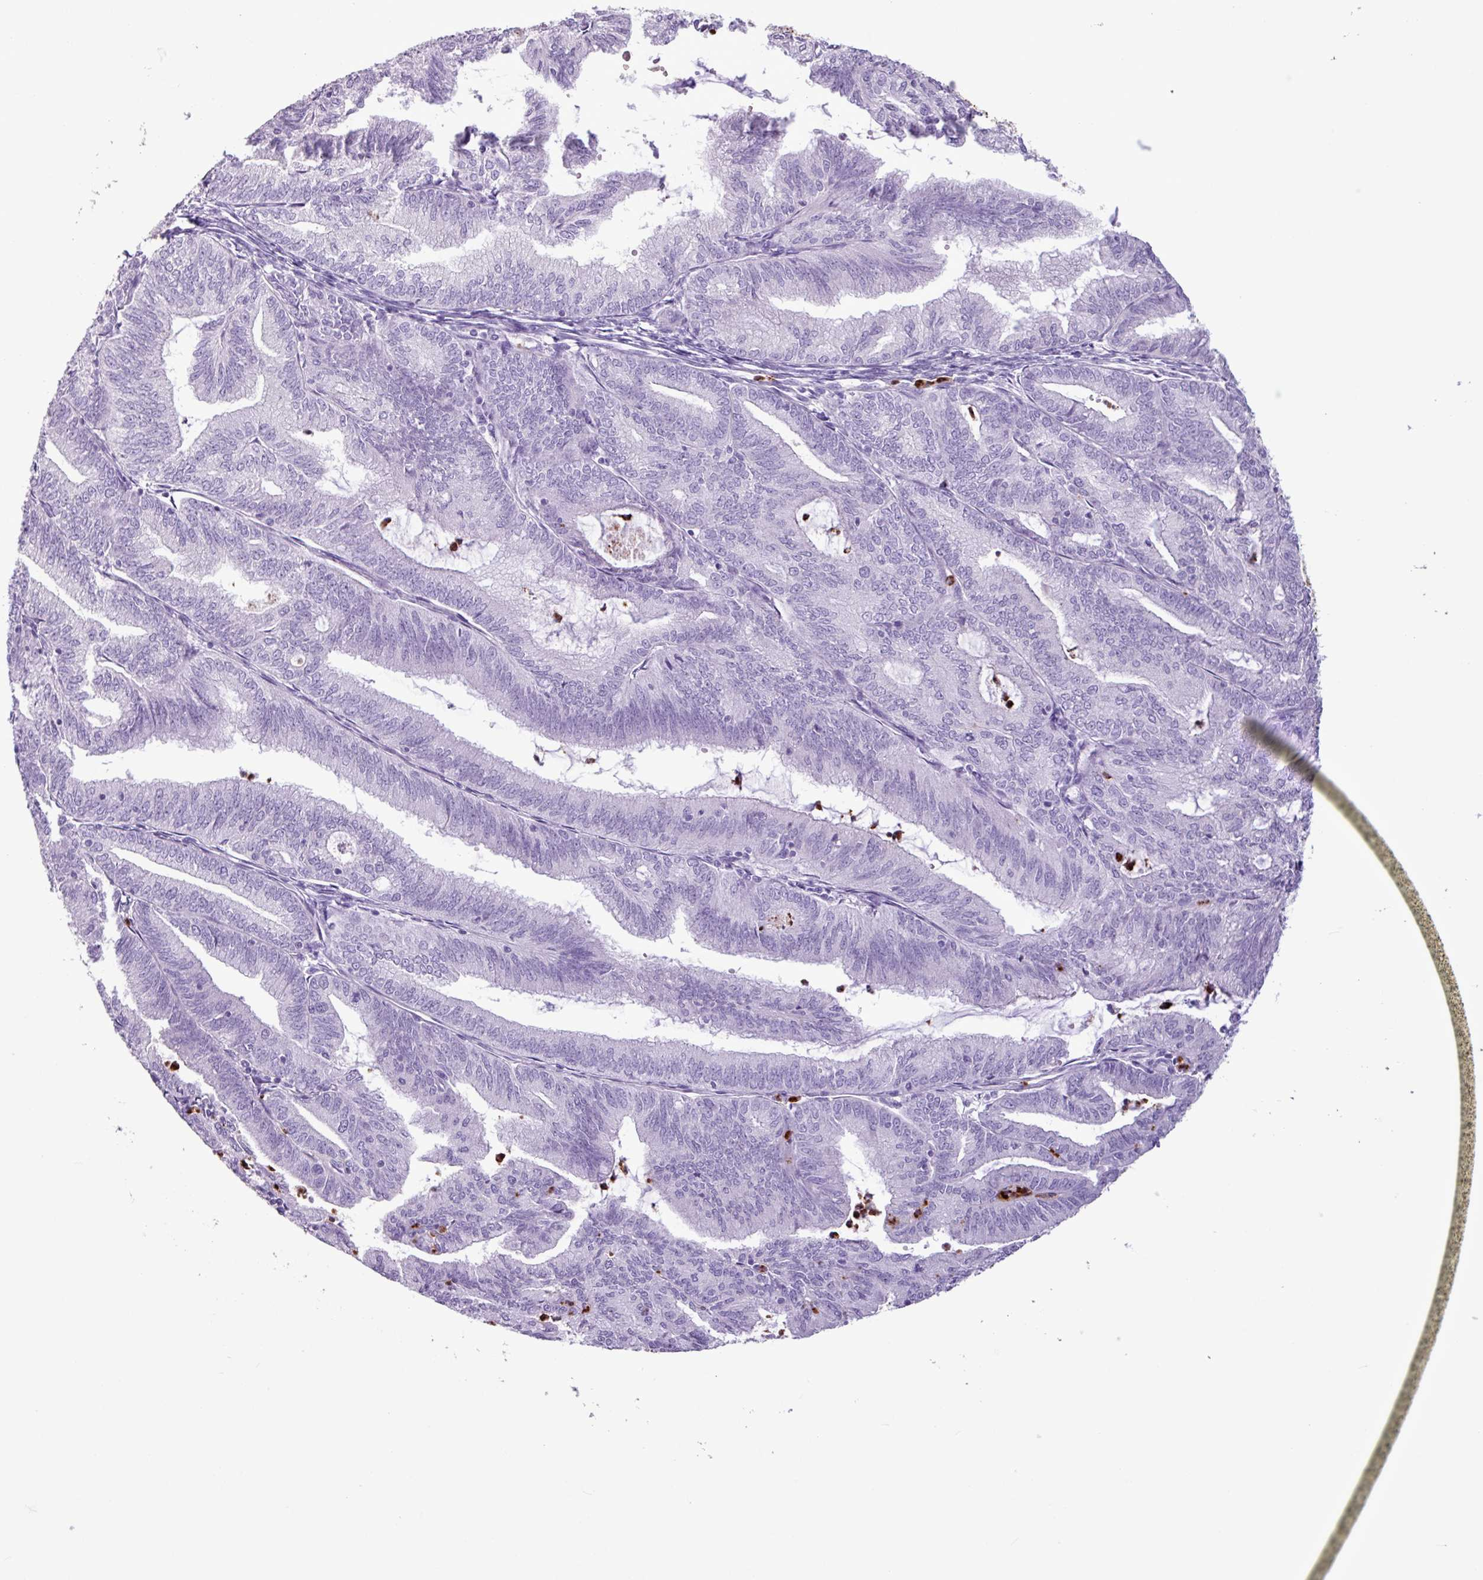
{"staining": {"intensity": "negative", "quantity": "none", "location": "none"}, "tissue": "endometrial cancer", "cell_type": "Tumor cells", "image_type": "cancer", "snomed": [{"axis": "morphology", "description": "Adenocarcinoma, NOS"}, {"axis": "topography", "description": "Endometrium"}], "caption": "Protein analysis of adenocarcinoma (endometrial) reveals no significant expression in tumor cells.", "gene": "TMEM178A", "patient": {"sex": "female", "age": 70}}